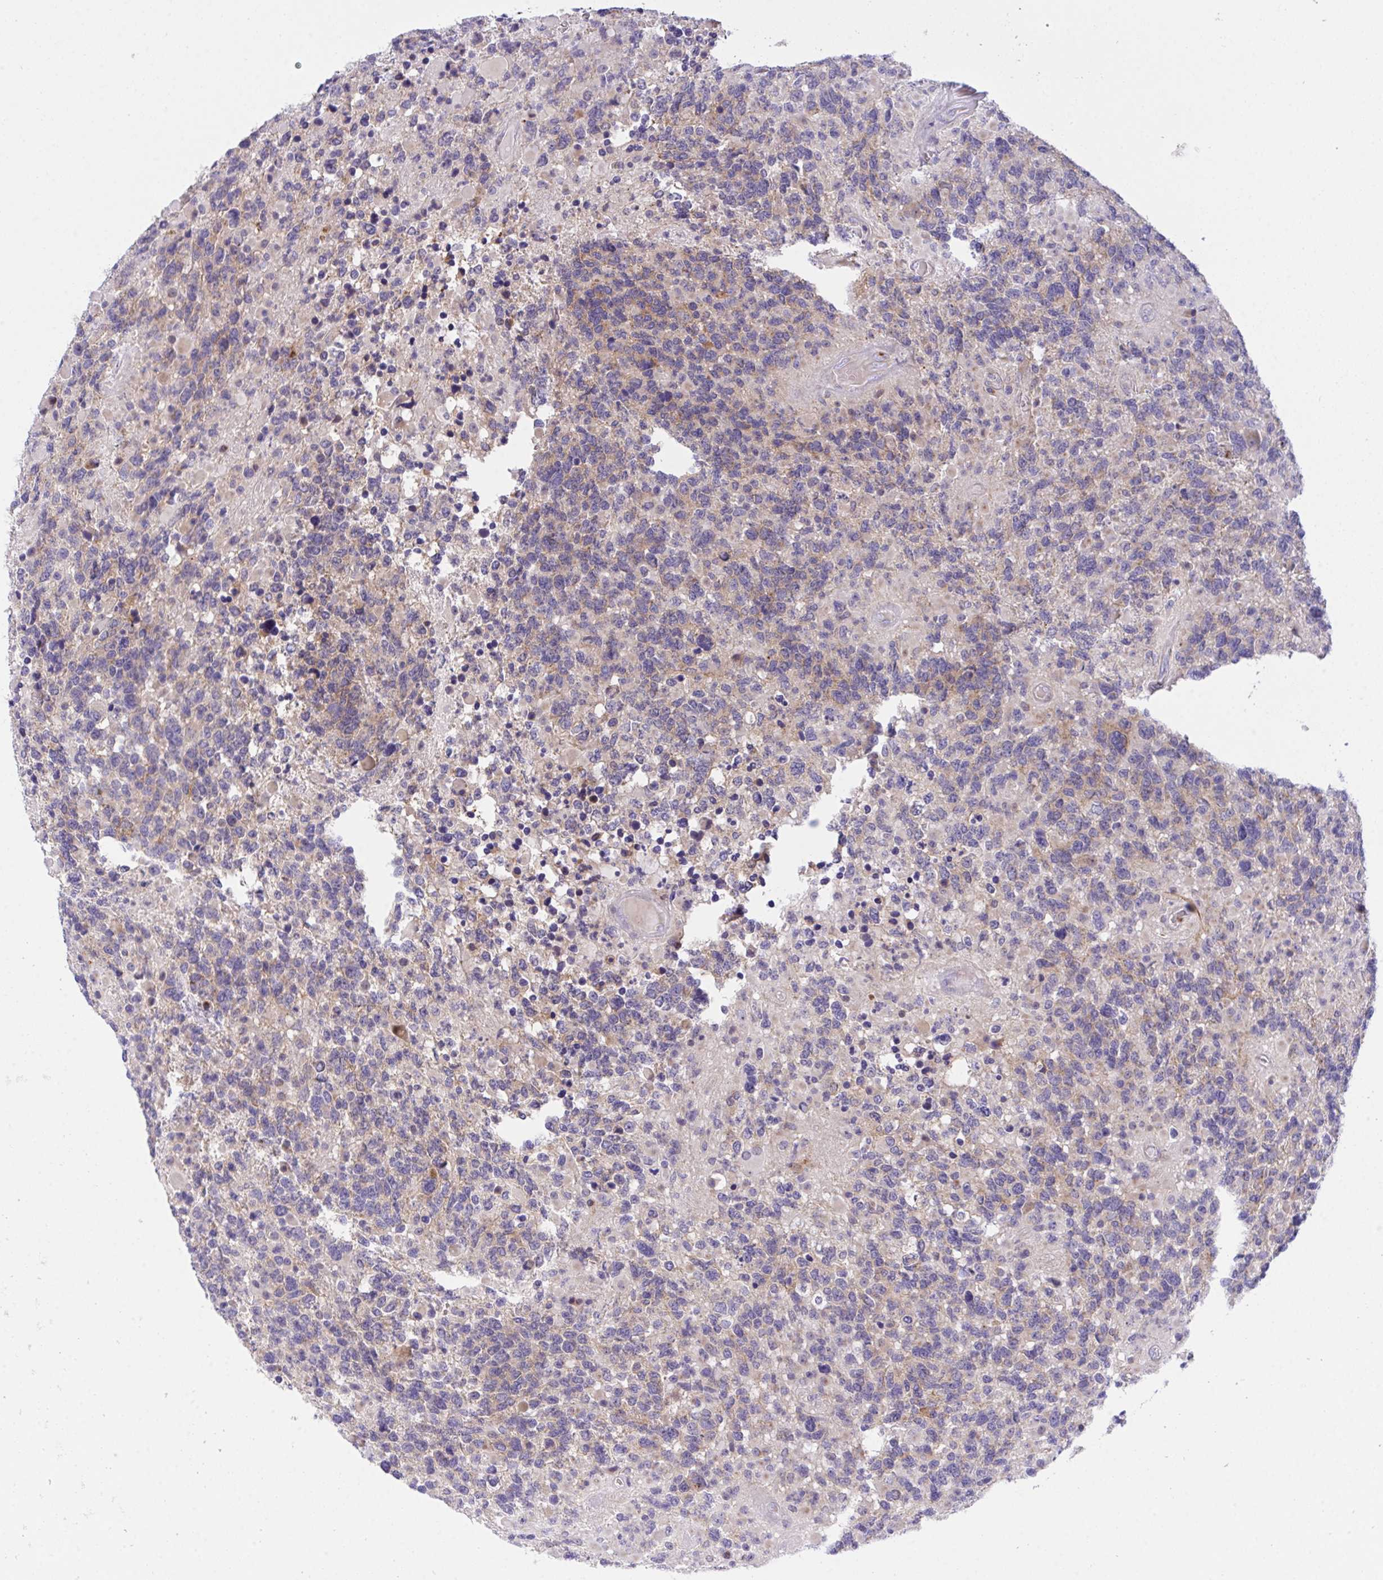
{"staining": {"intensity": "moderate", "quantity": "<25%", "location": "cytoplasmic/membranous"}, "tissue": "glioma", "cell_type": "Tumor cells", "image_type": "cancer", "snomed": [{"axis": "morphology", "description": "Glioma, malignant, High grade"}, {"axis": "topography", "description": "Brain"}], "caption": "Malignant glioma (high-grade) stained with immunohistochemistry demonstrates moderate cytoplasmic/membranous positivity in approximately <25% of tumor cells.", "gene": "ZNF554", "patient": {"sex": "female", "age": 40}}